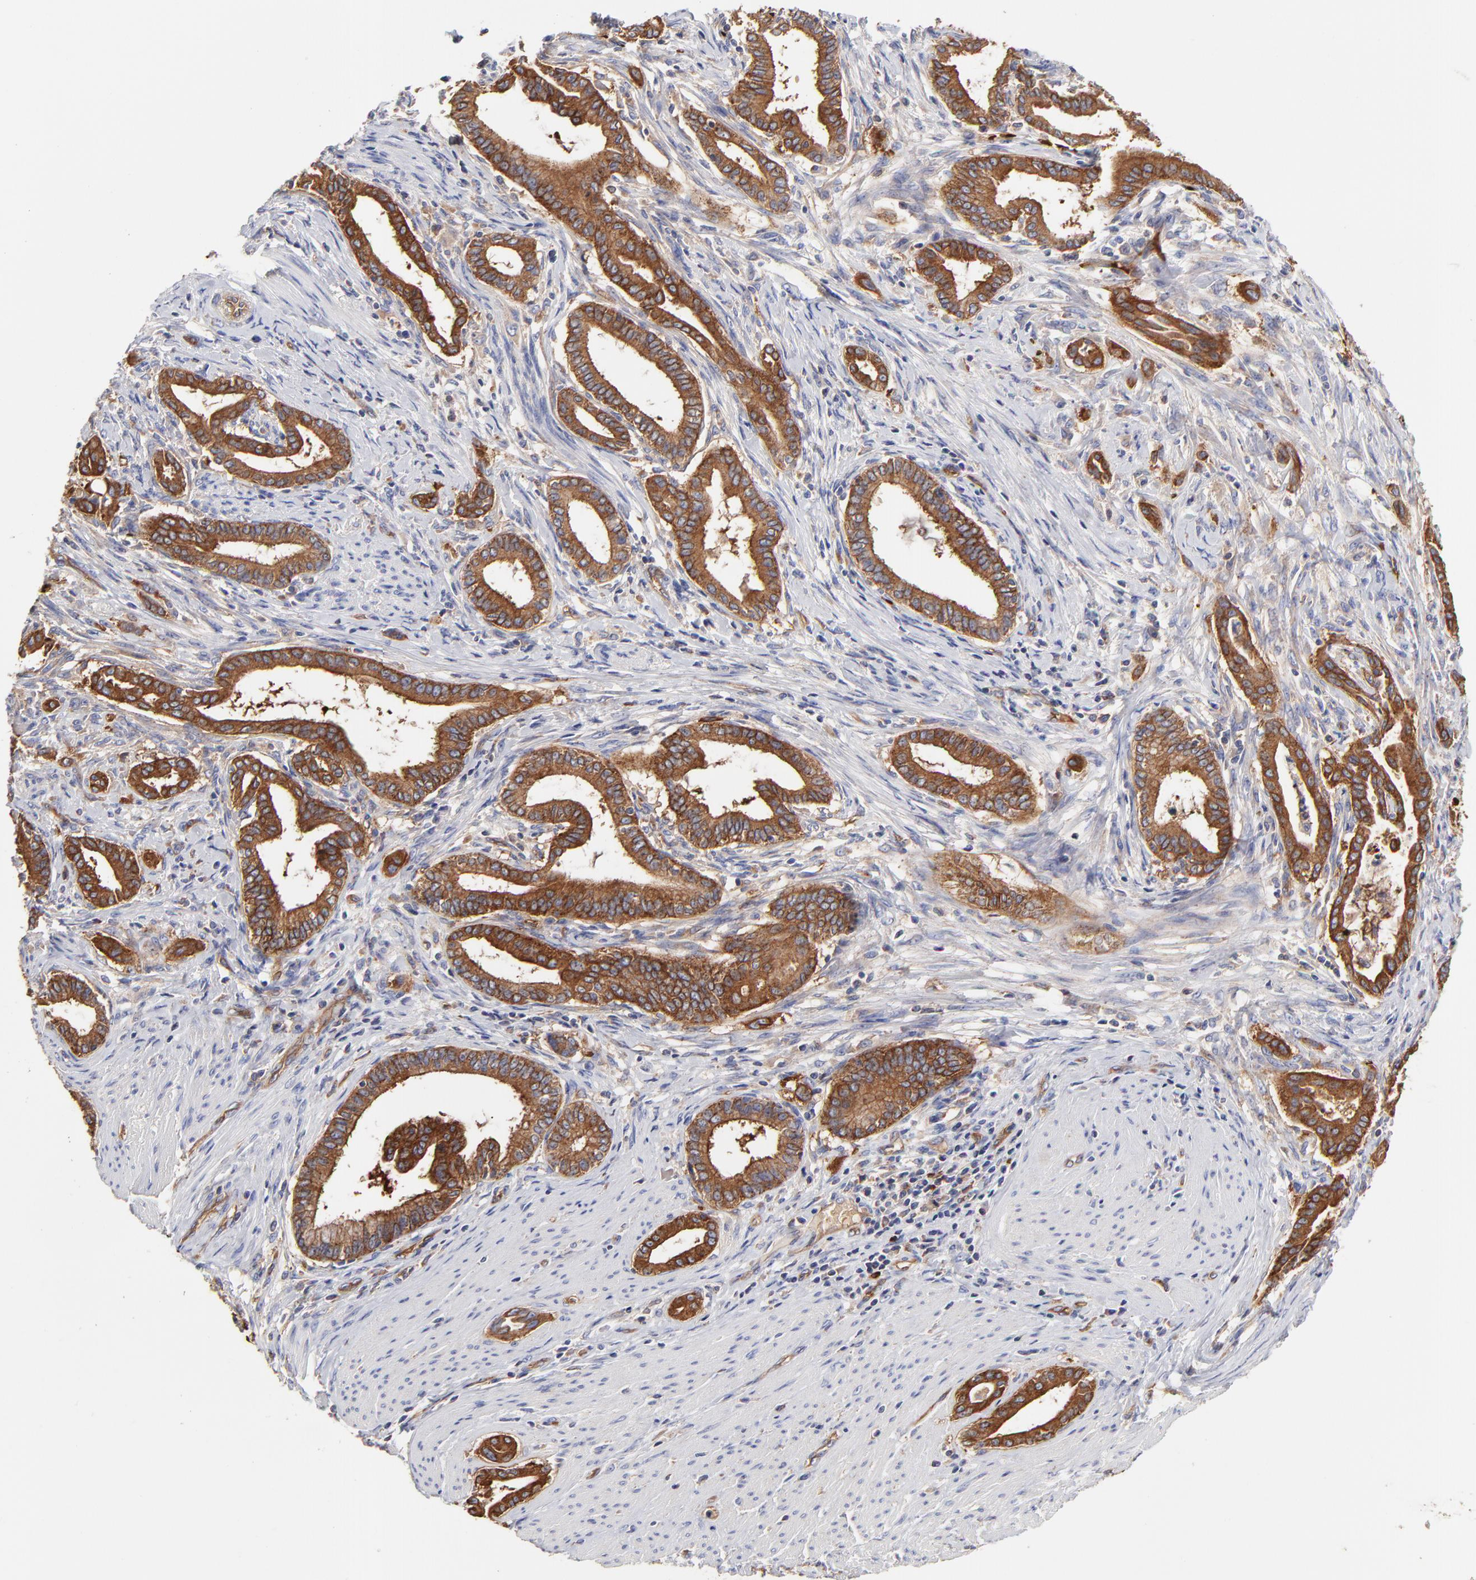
{"staining": {"intensity": "moderate", "quantity": ">75%", "location": "cytoplasmic/membranous"}, "tissue": "pancreatic cancer", "cell_type": "Tumor cells", "image_type": "cancer", "snomed": [{"axis": "morphology", "description": "Adenocarcinoma, NOS"}, {"axis": "topography", "description": "Pancreas"}], "caption": "Immunohistochemical staining of human adenocarcinoma (pancreatic) reveals medium levels of moderate cytoplasmic/membranous expression in about >75% of tumor cells. The staining was performed using DAB (3,3'-diaminobenzidine), with brown indicating positive protein expression. Nuclei are stained blue with hematoxylin.", "gene": "CD2AP", "patient": {"sex": "female", "age": 64}}